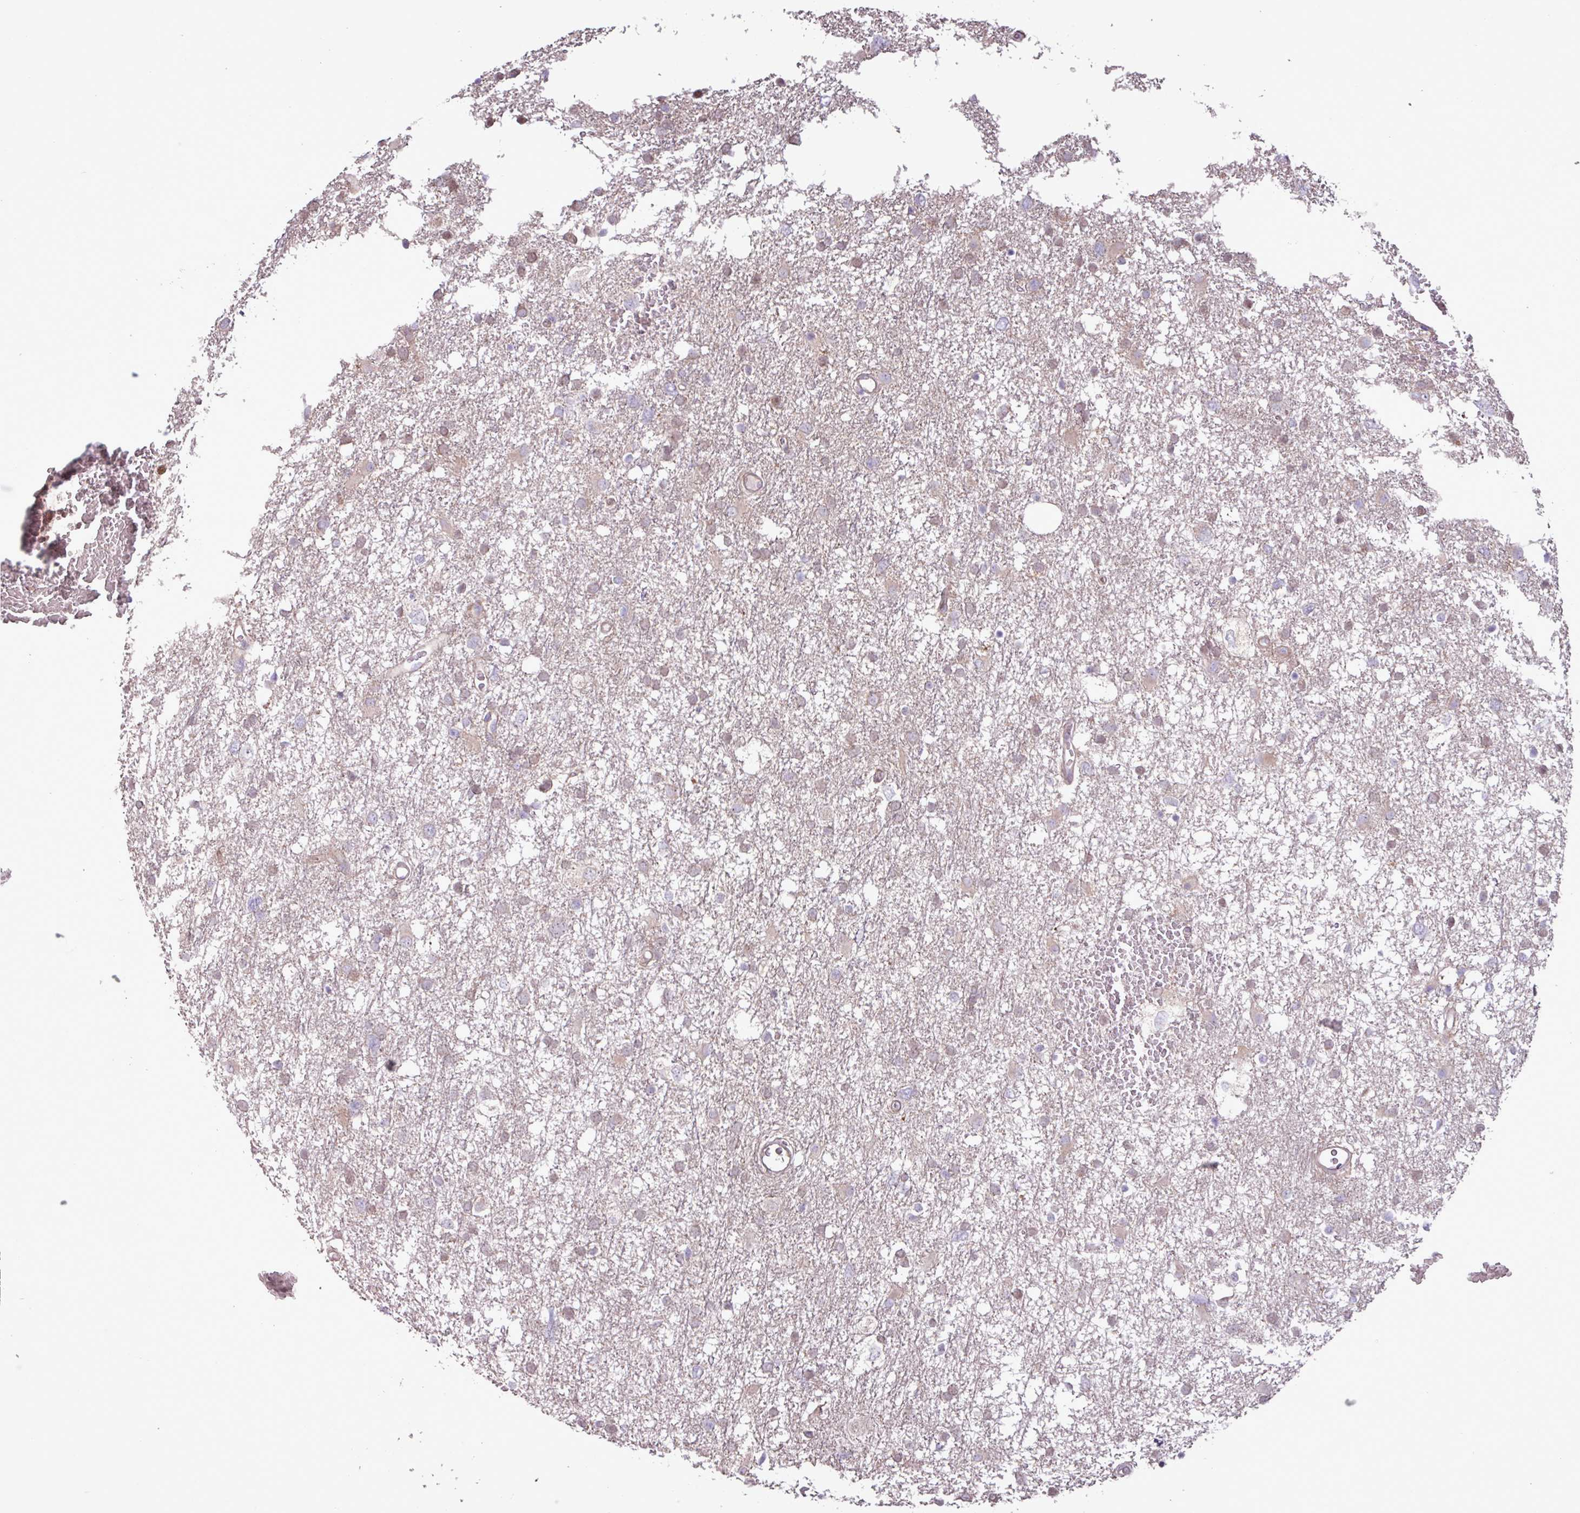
{"staining": {"intensity": "weak", "quantity": "<25%", "location": "cytoplasmic/membranous"}, "tissue": "glioma", "cell_type": "Tumor cells", "image_type": "cancer", "snomed": [{"axis": "morphology", "description": "Glioma, malignant, High grade"}, {"axis": "topography", "description": "Brain"}], "caption": "There is no significant expression in tumor cells of glioma.", "gene": "PDPR", "patient": {"sex": "male", "age": 61}}